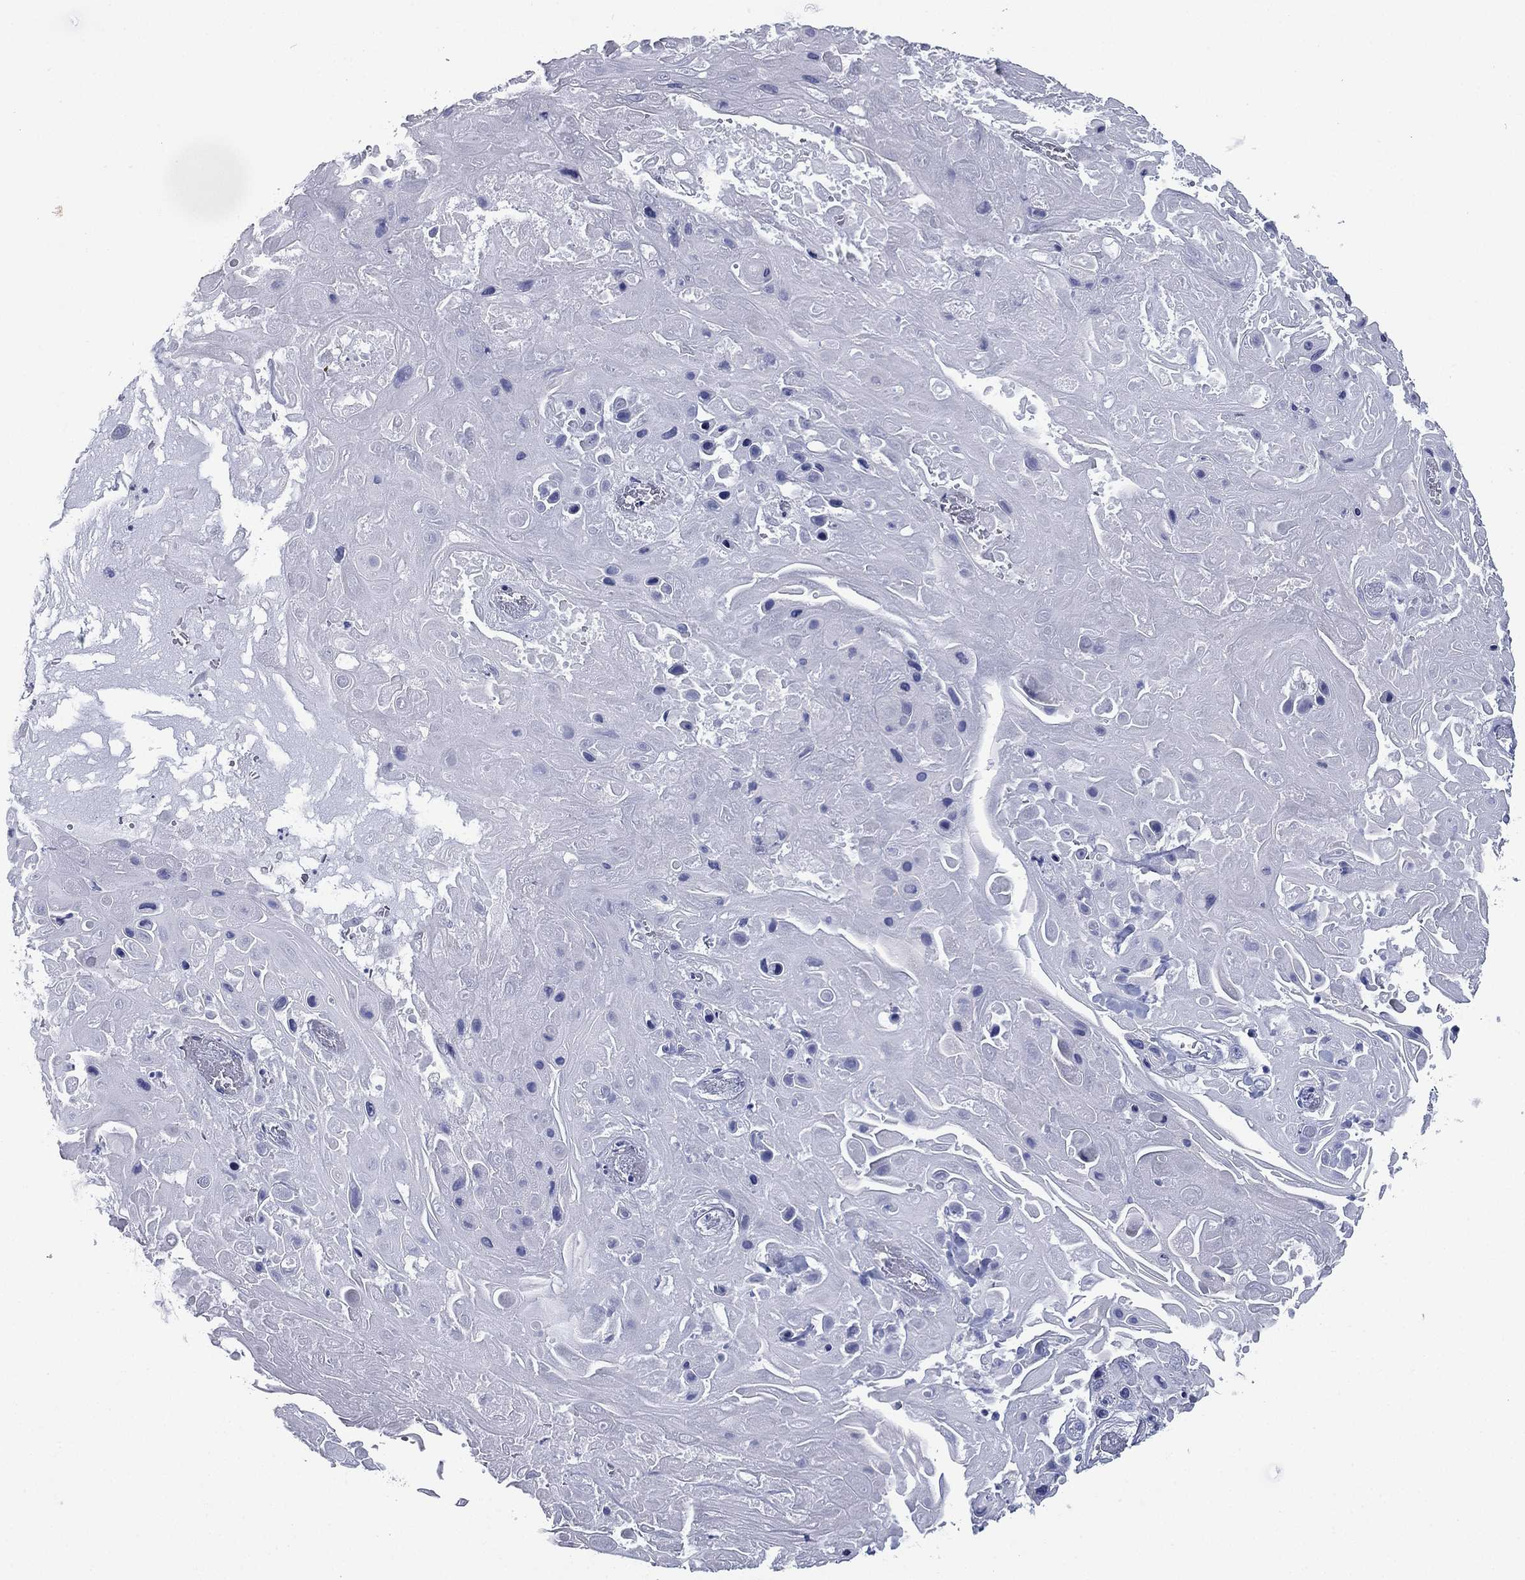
{"staining": {"intensity": "negative", "quantity": "none", "location": "none"}, "tissue": "skin cancer", "cell_type": "Tumor cells", "image_type": "cancer", "snomed": [{"axis": "morphology", "description": "Squamous cell carcinoma, NOS"}, {"axis": "topography", "description": "Skin"}], "caption": "Immunohistochemistry (IHC) photomicrograph of human skin squamous cell carcinoma stained for a protein (brown), which shows no expression in tumor cells.", "gene": "FCER2", "patient": {"sex": "male", "age": 82}}